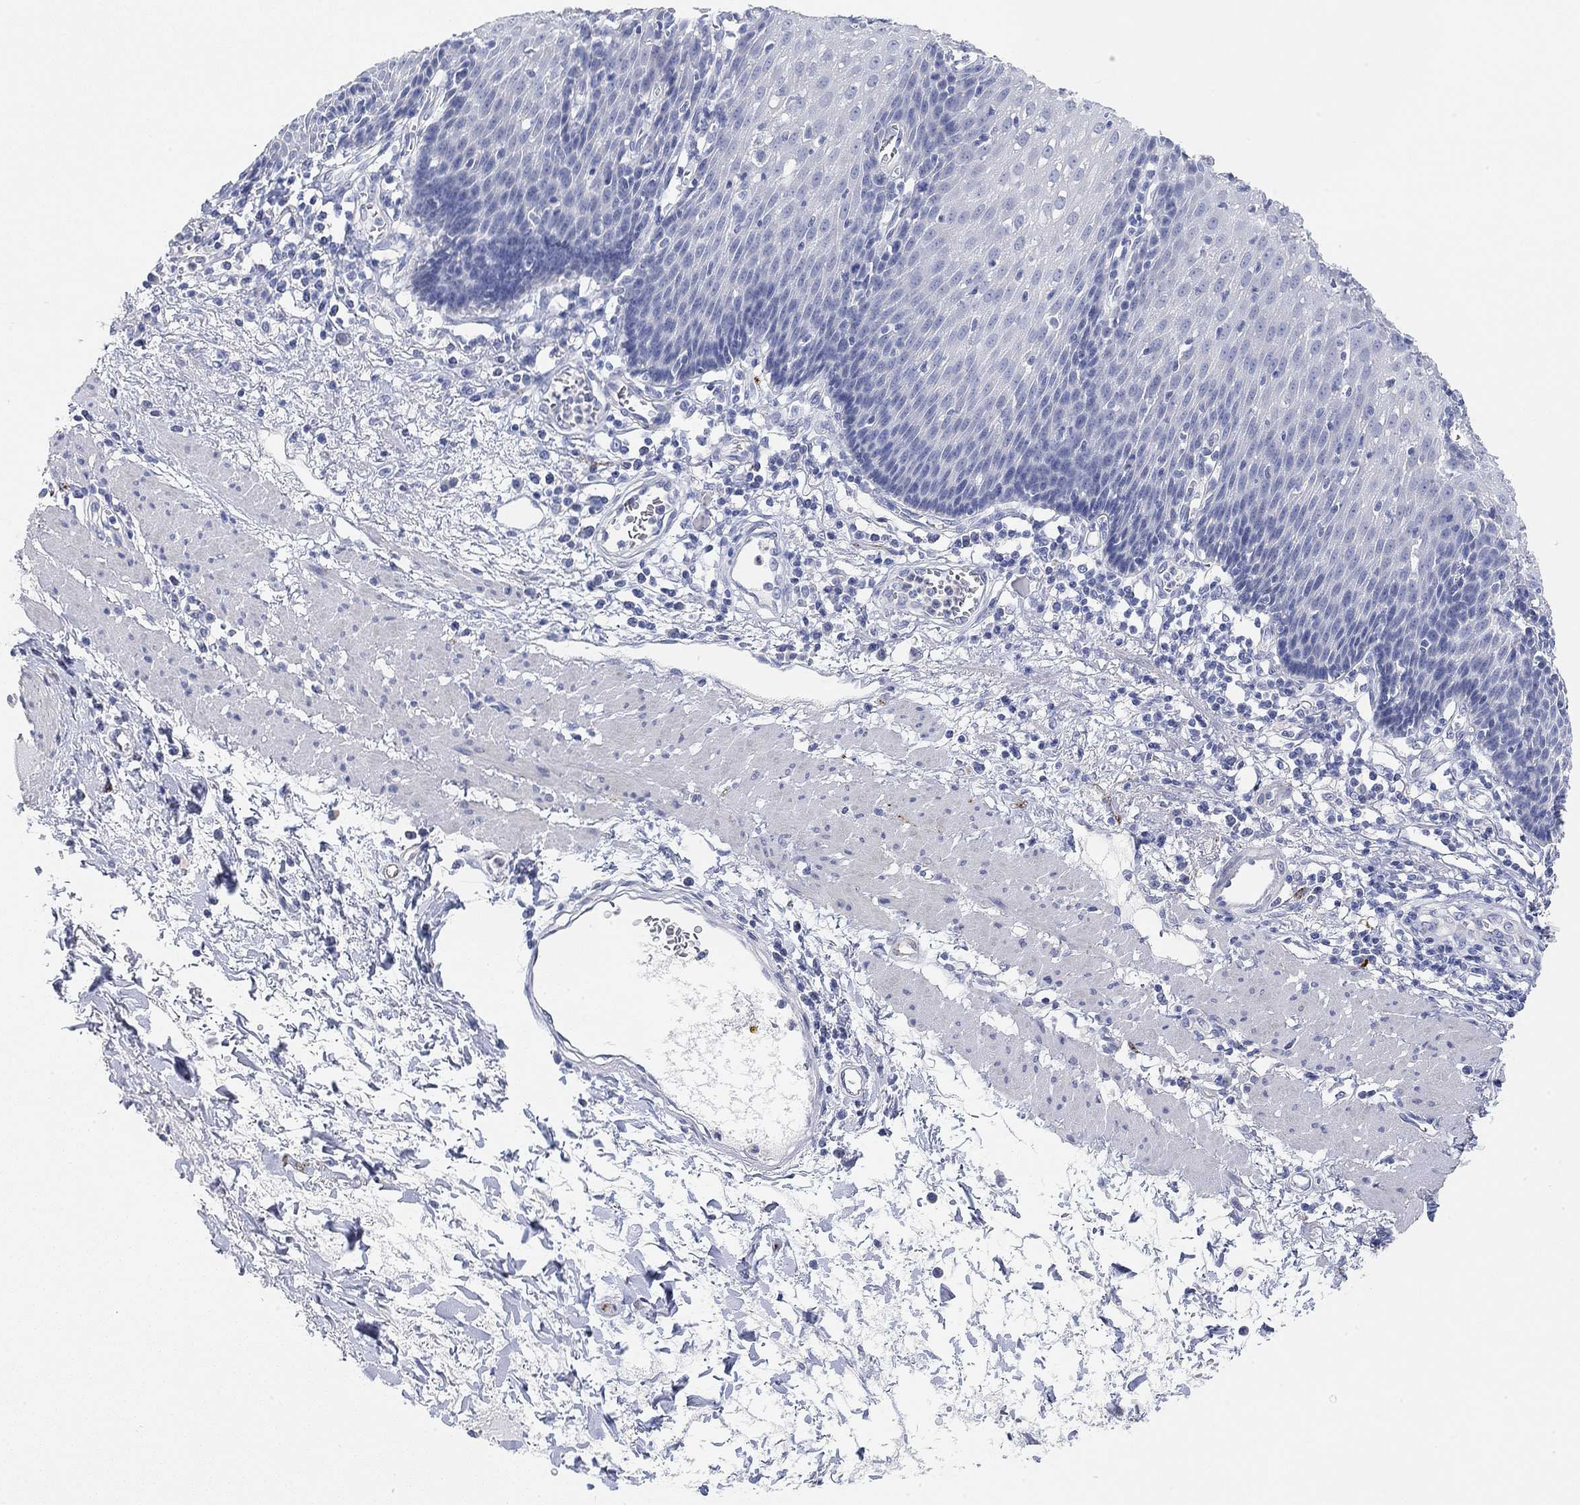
{"staining": {"intensity": "negative", "quantity": "none", "location": "none"}, "tissue": "esophagus", "cell_type": "Squamous epithelial cells", "image_type": "normal", "snomed": [{"axis": "morphology", "description": "Normal tissue, NOS"}, {"axis": "topography", "description": "Esophagus"}], "caption": "This is an immunohistochemistry micrograph of unremarkable esophagus. There is no positivity in squamous epithelial cells.", "gene": "VAT1L", "patient": {"sex": "male", "age": 57}}